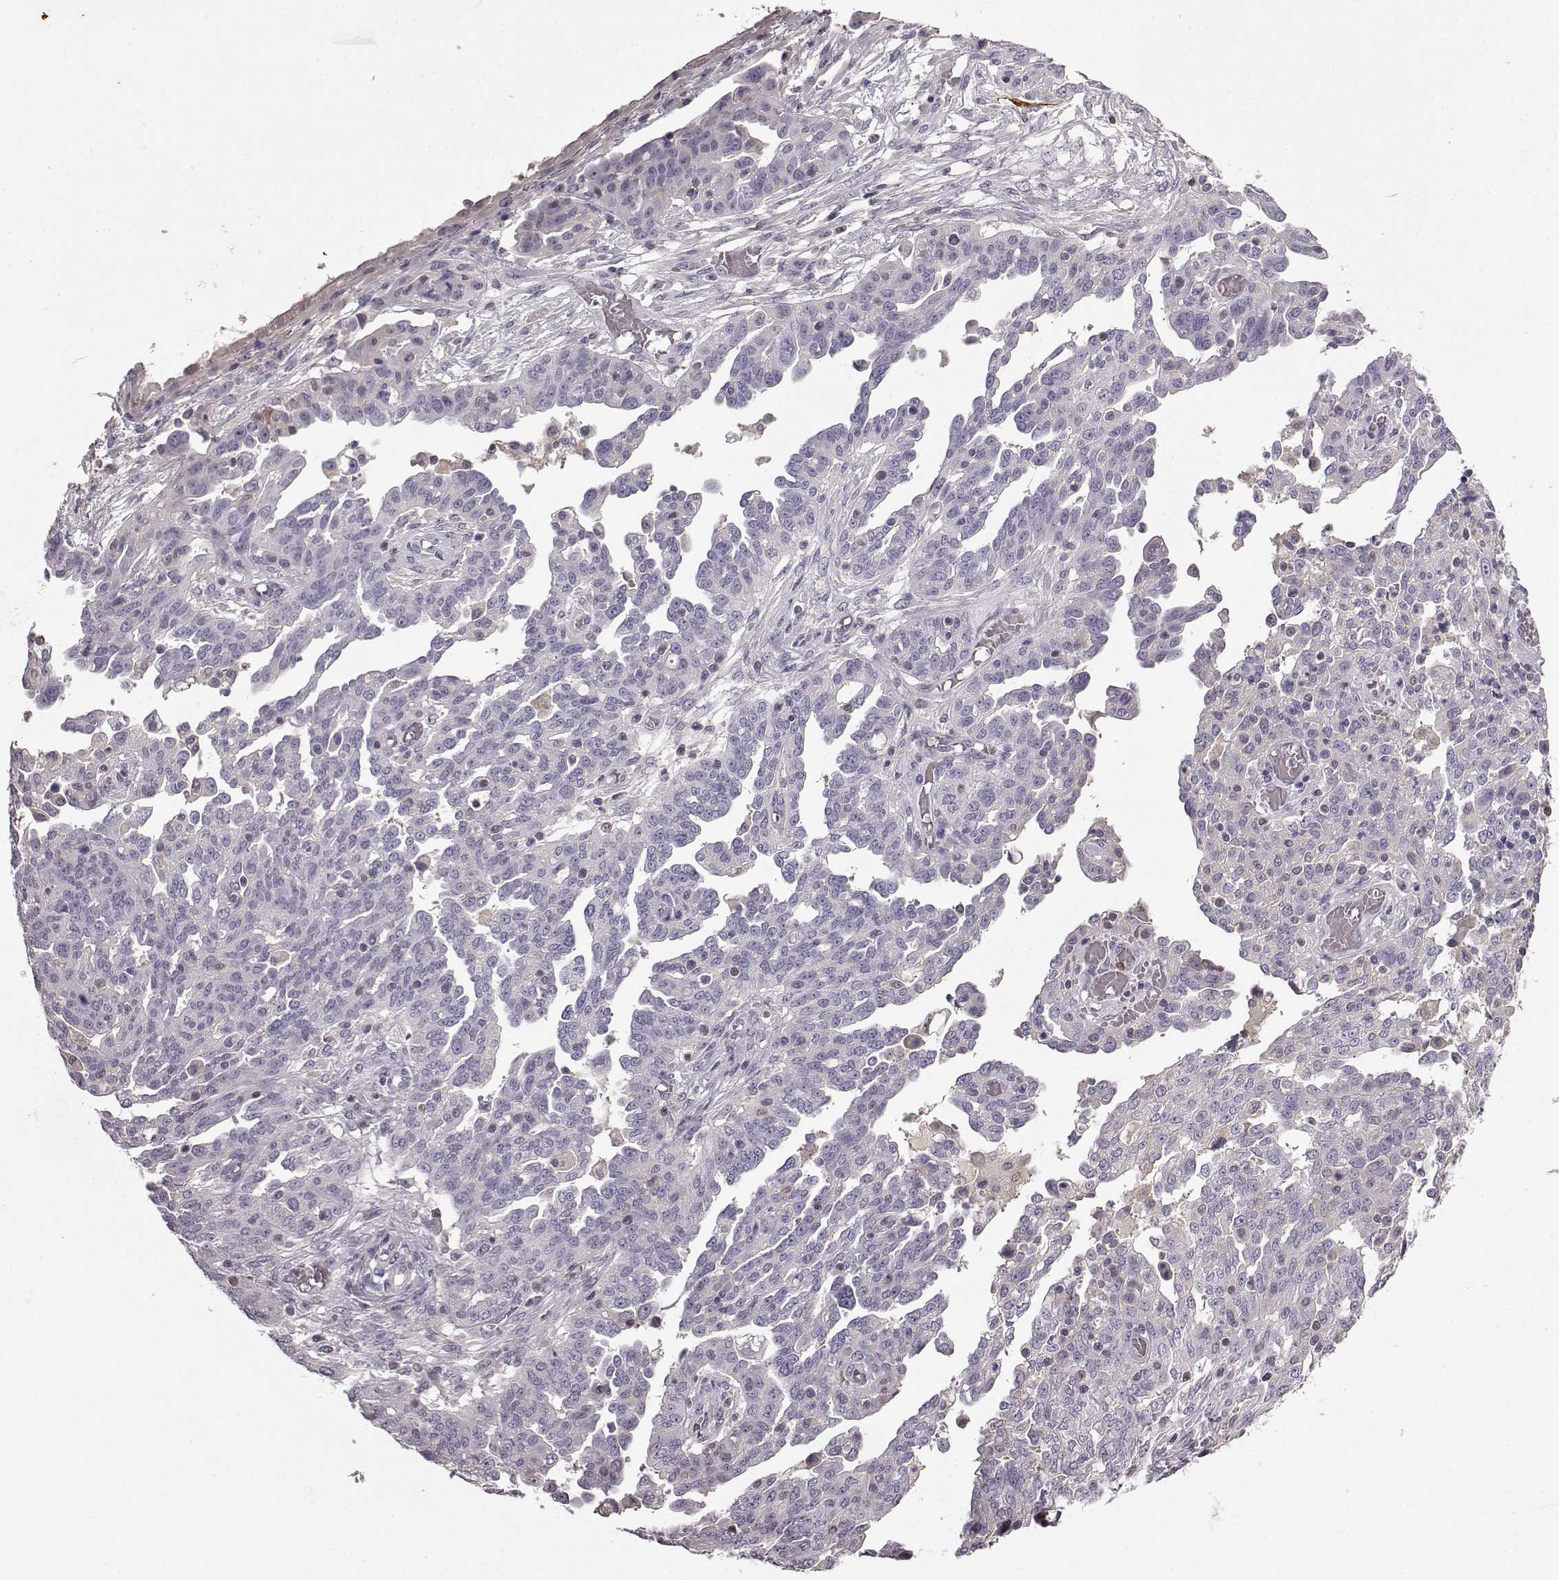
{"staining": {"intensity": "negative", "quantity": "none", "location": "none"}, "tissue": "ovarian cancer", "cell_type": "Tumor cells", "image_type": "cancer", "snomed": [{"axis": "morphology", "description": "Cystadenocarcinoma, serous, NOS"}, {"axis": "topography", "description": "Ovary"}], "caption": "Immunohistochemistry image of serous cystadenocarcinoma (ovarian) stained for a protein (brown), which demonstrates no staining in tumor cells.", "gene": "KRT85", "patient": {"sex": "female", "age": 67}}